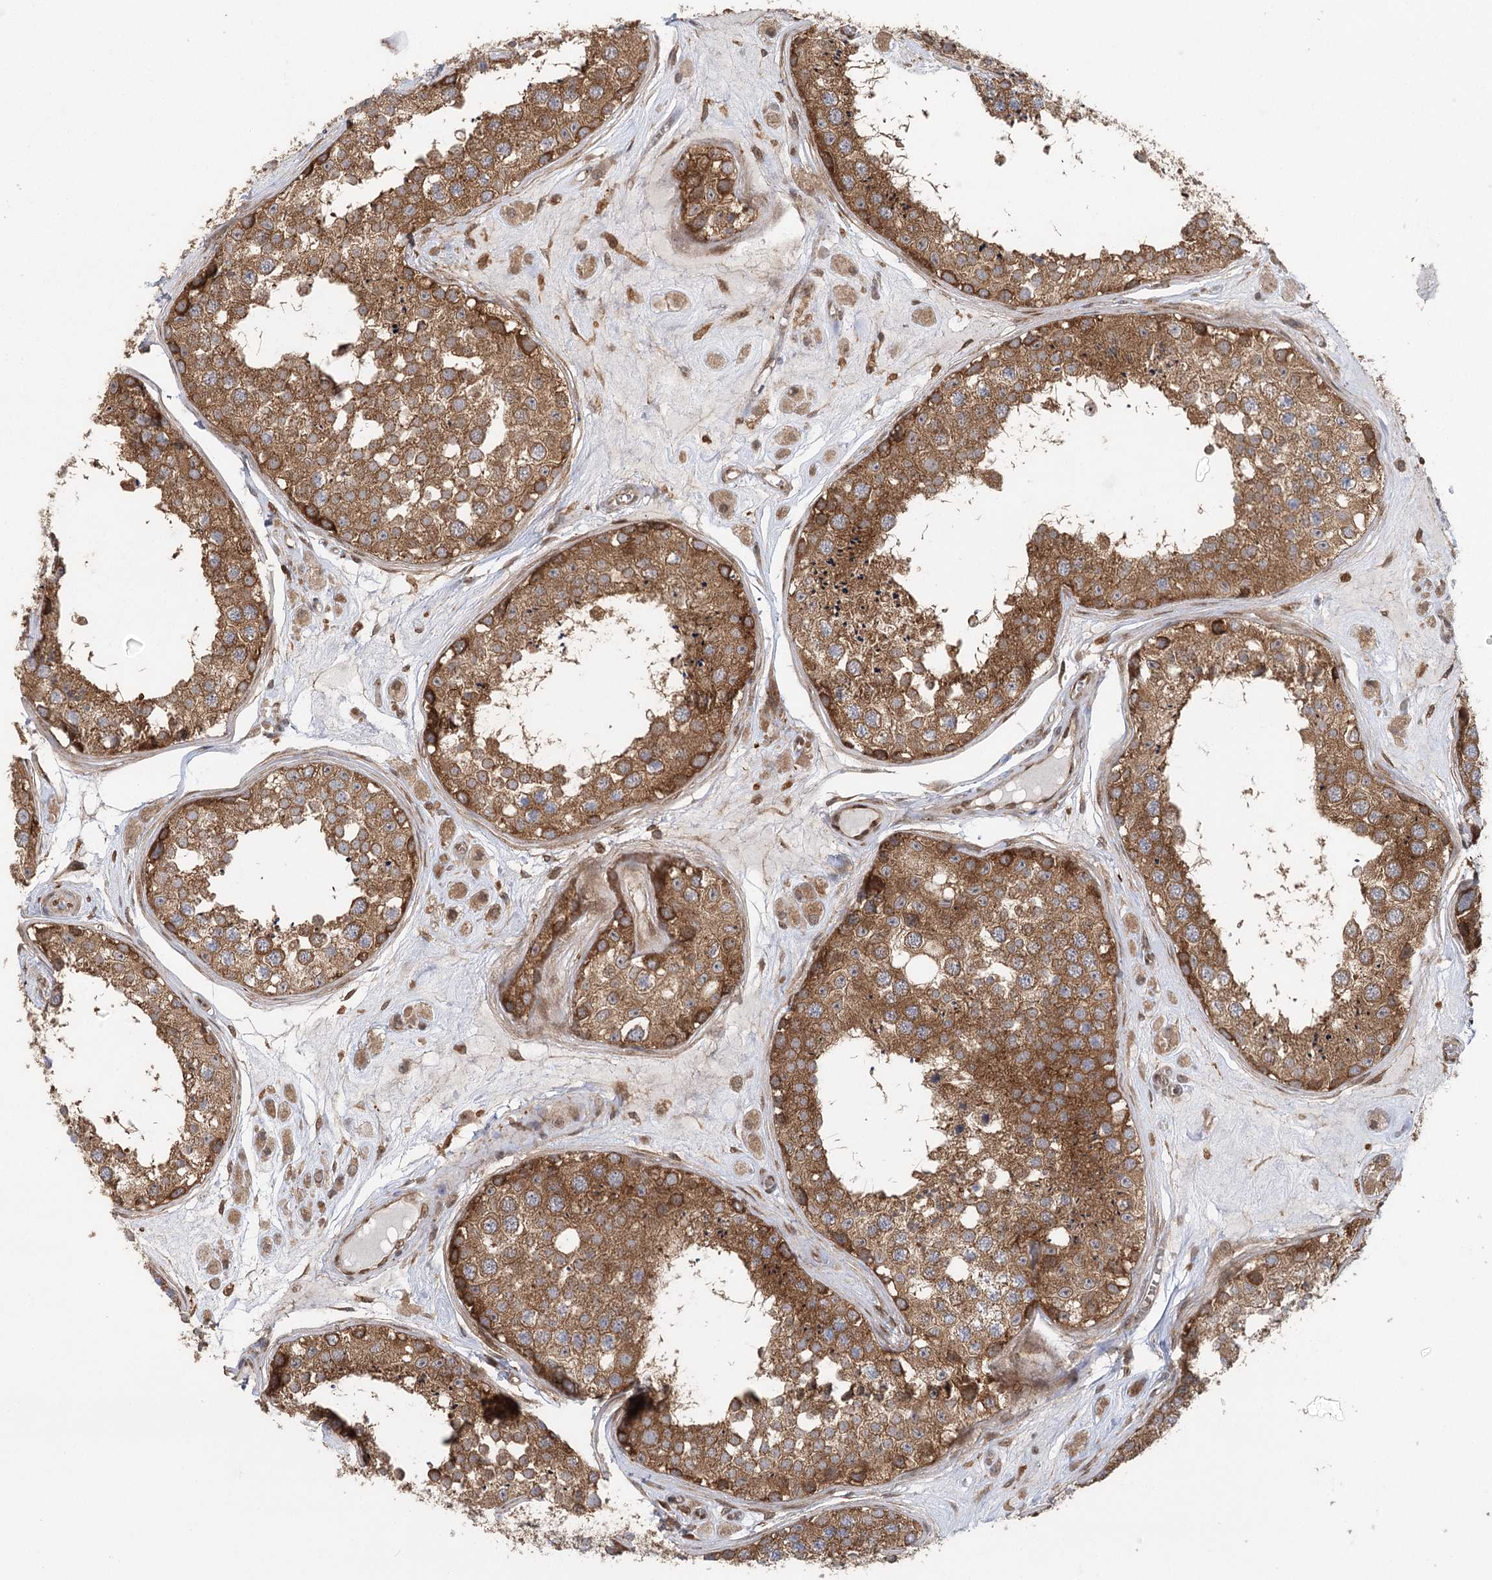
{"staining": {"intensity": "moderate", "quantity": ">75%", "location": "cytoplasmic/membranous"}, "tissue": "testis", "cell_type": "Cells in seminiferous ducts", "image_type": "normal", "snomed": [{"axis": "morphology", "description": "Normal tissue, NOS"}, {"axis": "topography", "description": "Testis"}], "caption": "IHC staining of unremarkable testis, which shows medium levels of moderate cytoplasmic/membranous staining in about >75% of cells in seminiferous ducts indicating moderate cytoplasmic/membranous protein staining. The staining was performed using DAB (3,3'-diaminobenzidine) (brown) for protein detection and nuclei were counterstained in hematoxylin (blue).", "gene": "C12orf4", "patient": {"sex": "male", "age": 25}}